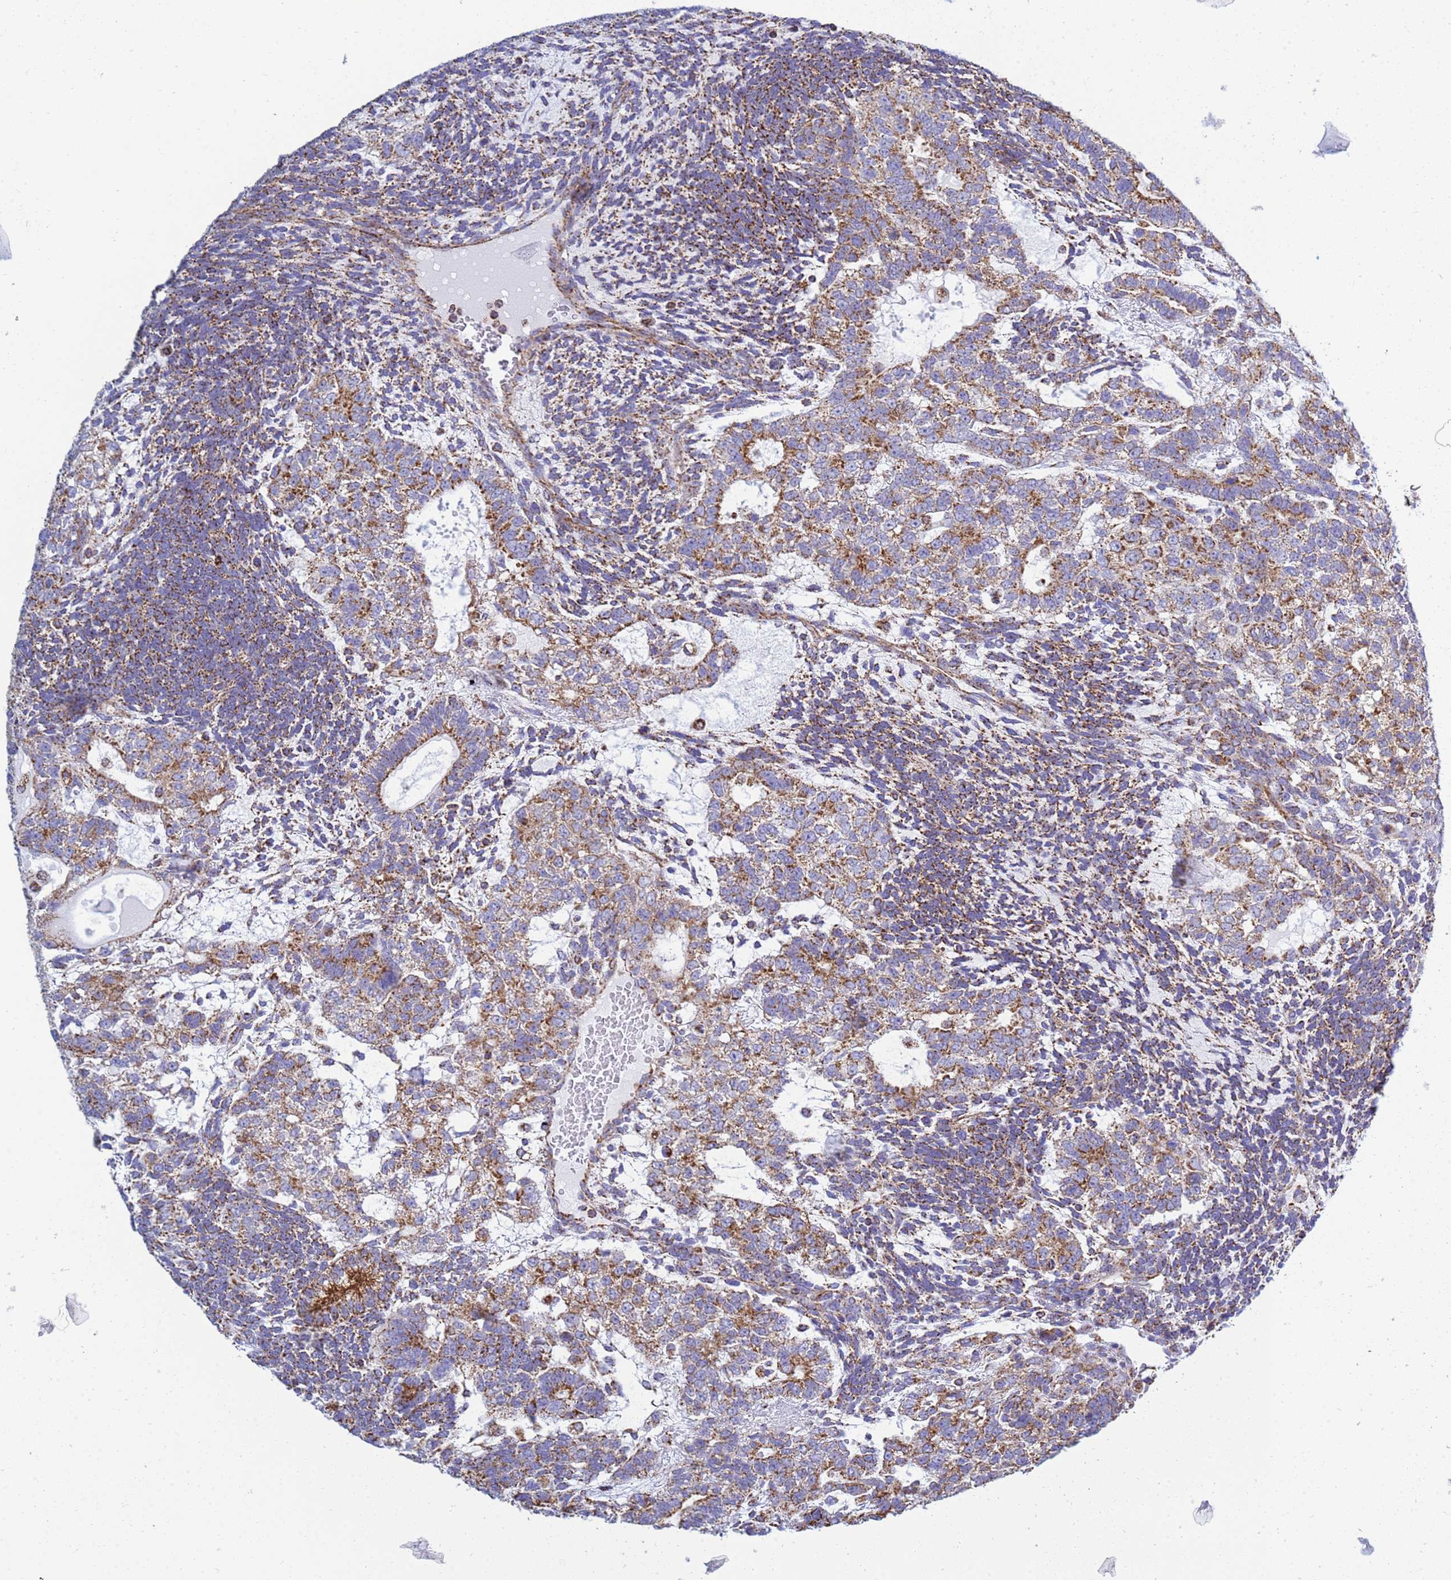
{"staining": {"intensity": "moderate", "quantity": ">75%", "location": "cytoplasmic/membranous"}, "tissue": "testis cancer", "cell_type": "Tumor cells", "image_type": "cancer", "snomed": [{"axis": "morphology", "description": "Carcinoma, Embryonal, NOS"}, {"axis": "topography", "description": "Testis"}], "caption": "Moderate cytoplasmic/membranous protein expression is appreciated in approximately >75% of tumor cells in testis cancer (embryonal carcinoma).", "gene": "COQ4", "patient": {"sex": "male", "age": 23}}